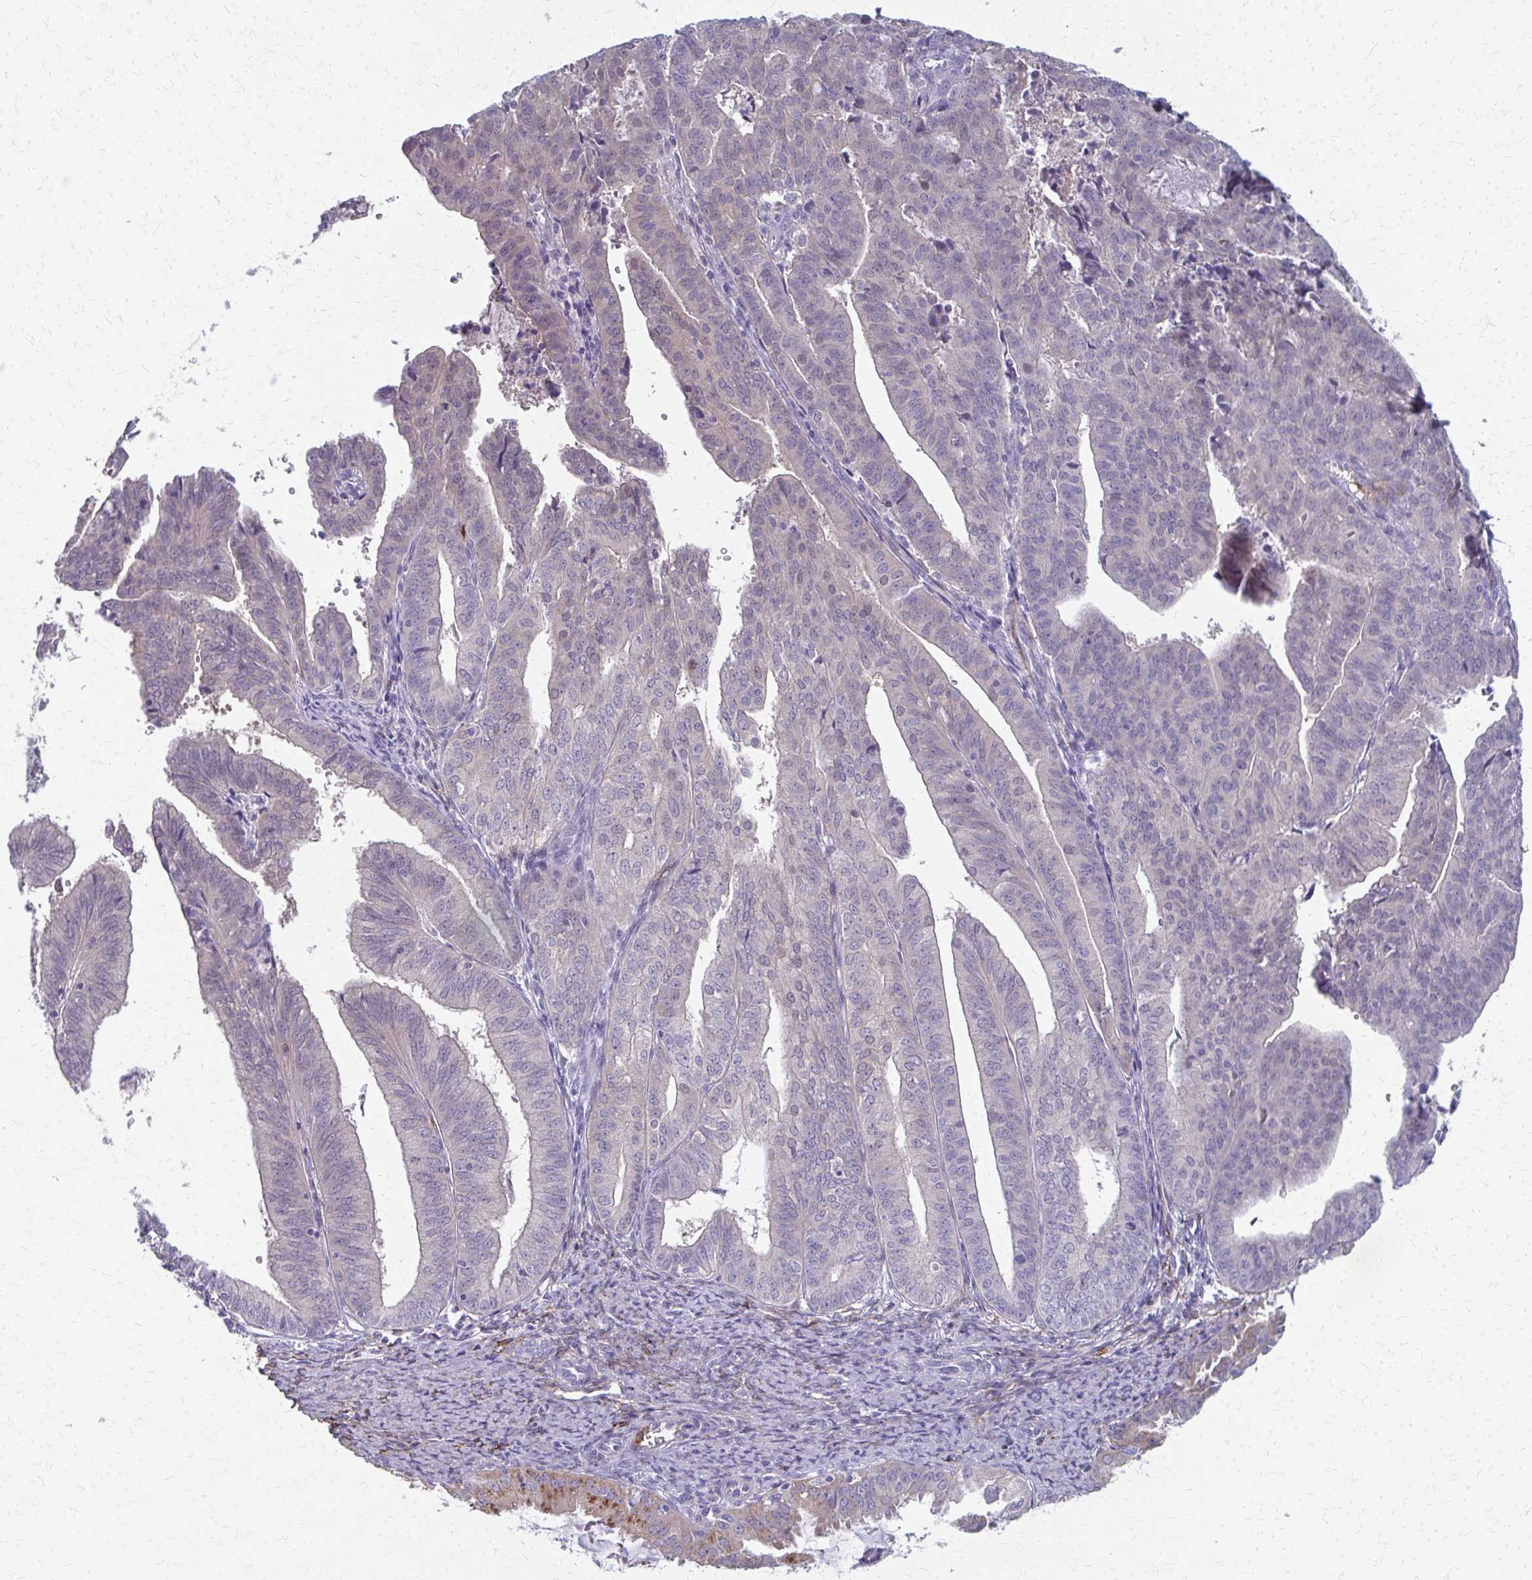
{"staining": {"intensity": "negative", "quantity": "none", "location": "none"}, "tissue": "endometrial cancer", "cell_type": "Tumor cells", "image_type": "cancer", "snomed": [{"axis": "morphology", "description": "Adenocarcinoma, NOS"}, {"axis": "topography", "description": "Endometrium"}], "caption": "A high-resolution photomicrograph shows IHC staining of endometrial cancer (adenocarcinoma), which demonstrates no significant expression in tumor cells.", "gene": "ADIPOQ", "patient": {"sex": "female", "age": 70}}